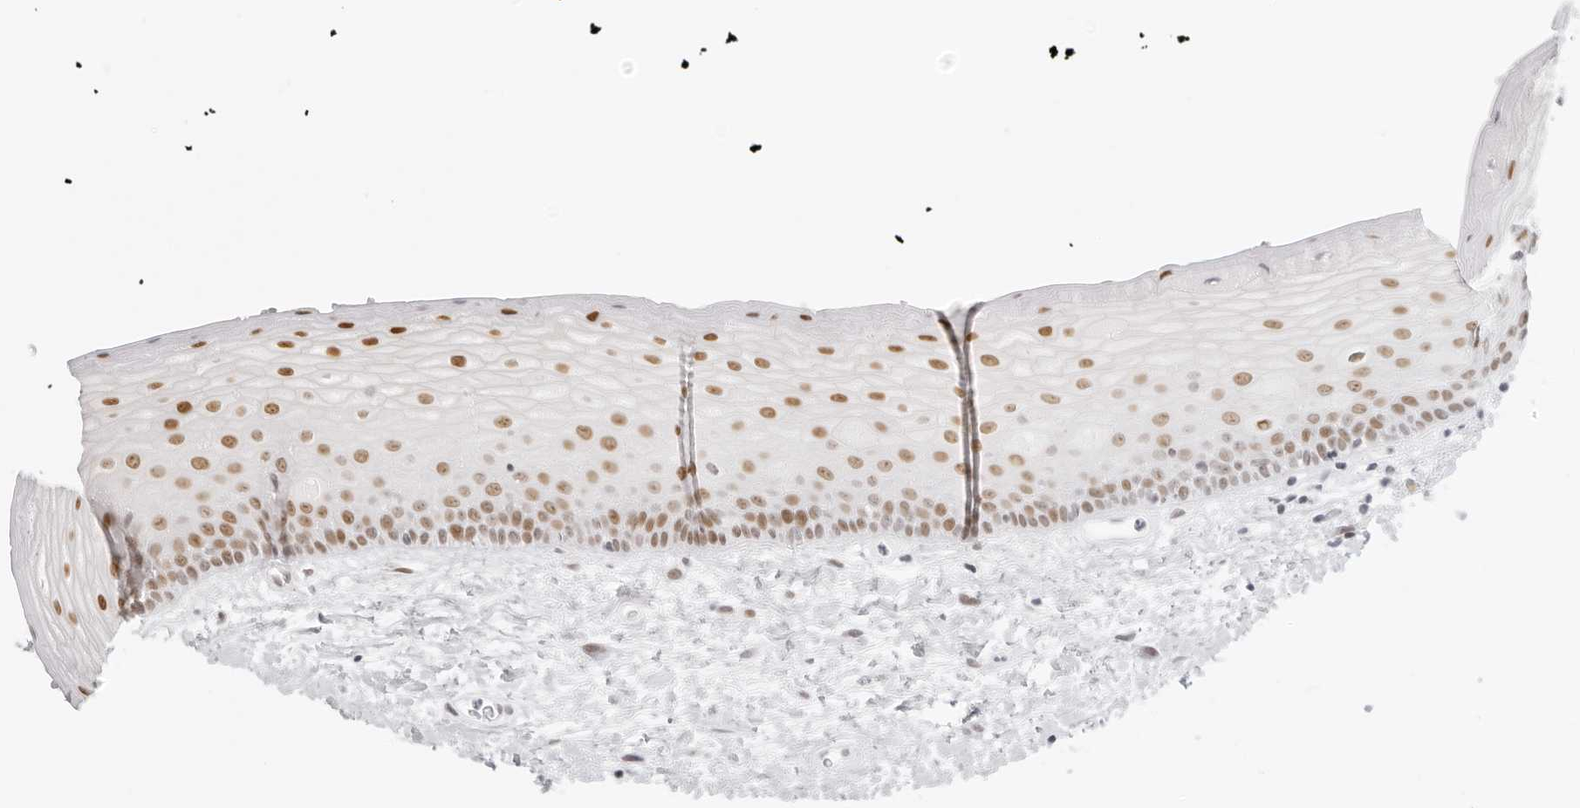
{"staining": {"intensity": "moderate", "quantity": ">75%", "location": "nuclear"}, "tissue": "oral mucosa", "cell_type": "Squamous epithelial cells", "image_type": "normal", "snomed": [{"axis": "morphology", "description": "Normal tissue, NOS"}, {"axis": "topography", "description": "Oral tissue"}], "caption": "Protein staining displays moderate nuclear expression in approximately >75% of squamous epithelial cells in benign oral mucosa. Nuclei are stained in blue.", "gene": "RCC1", "patient": {"sex": "female", "age": 76}}